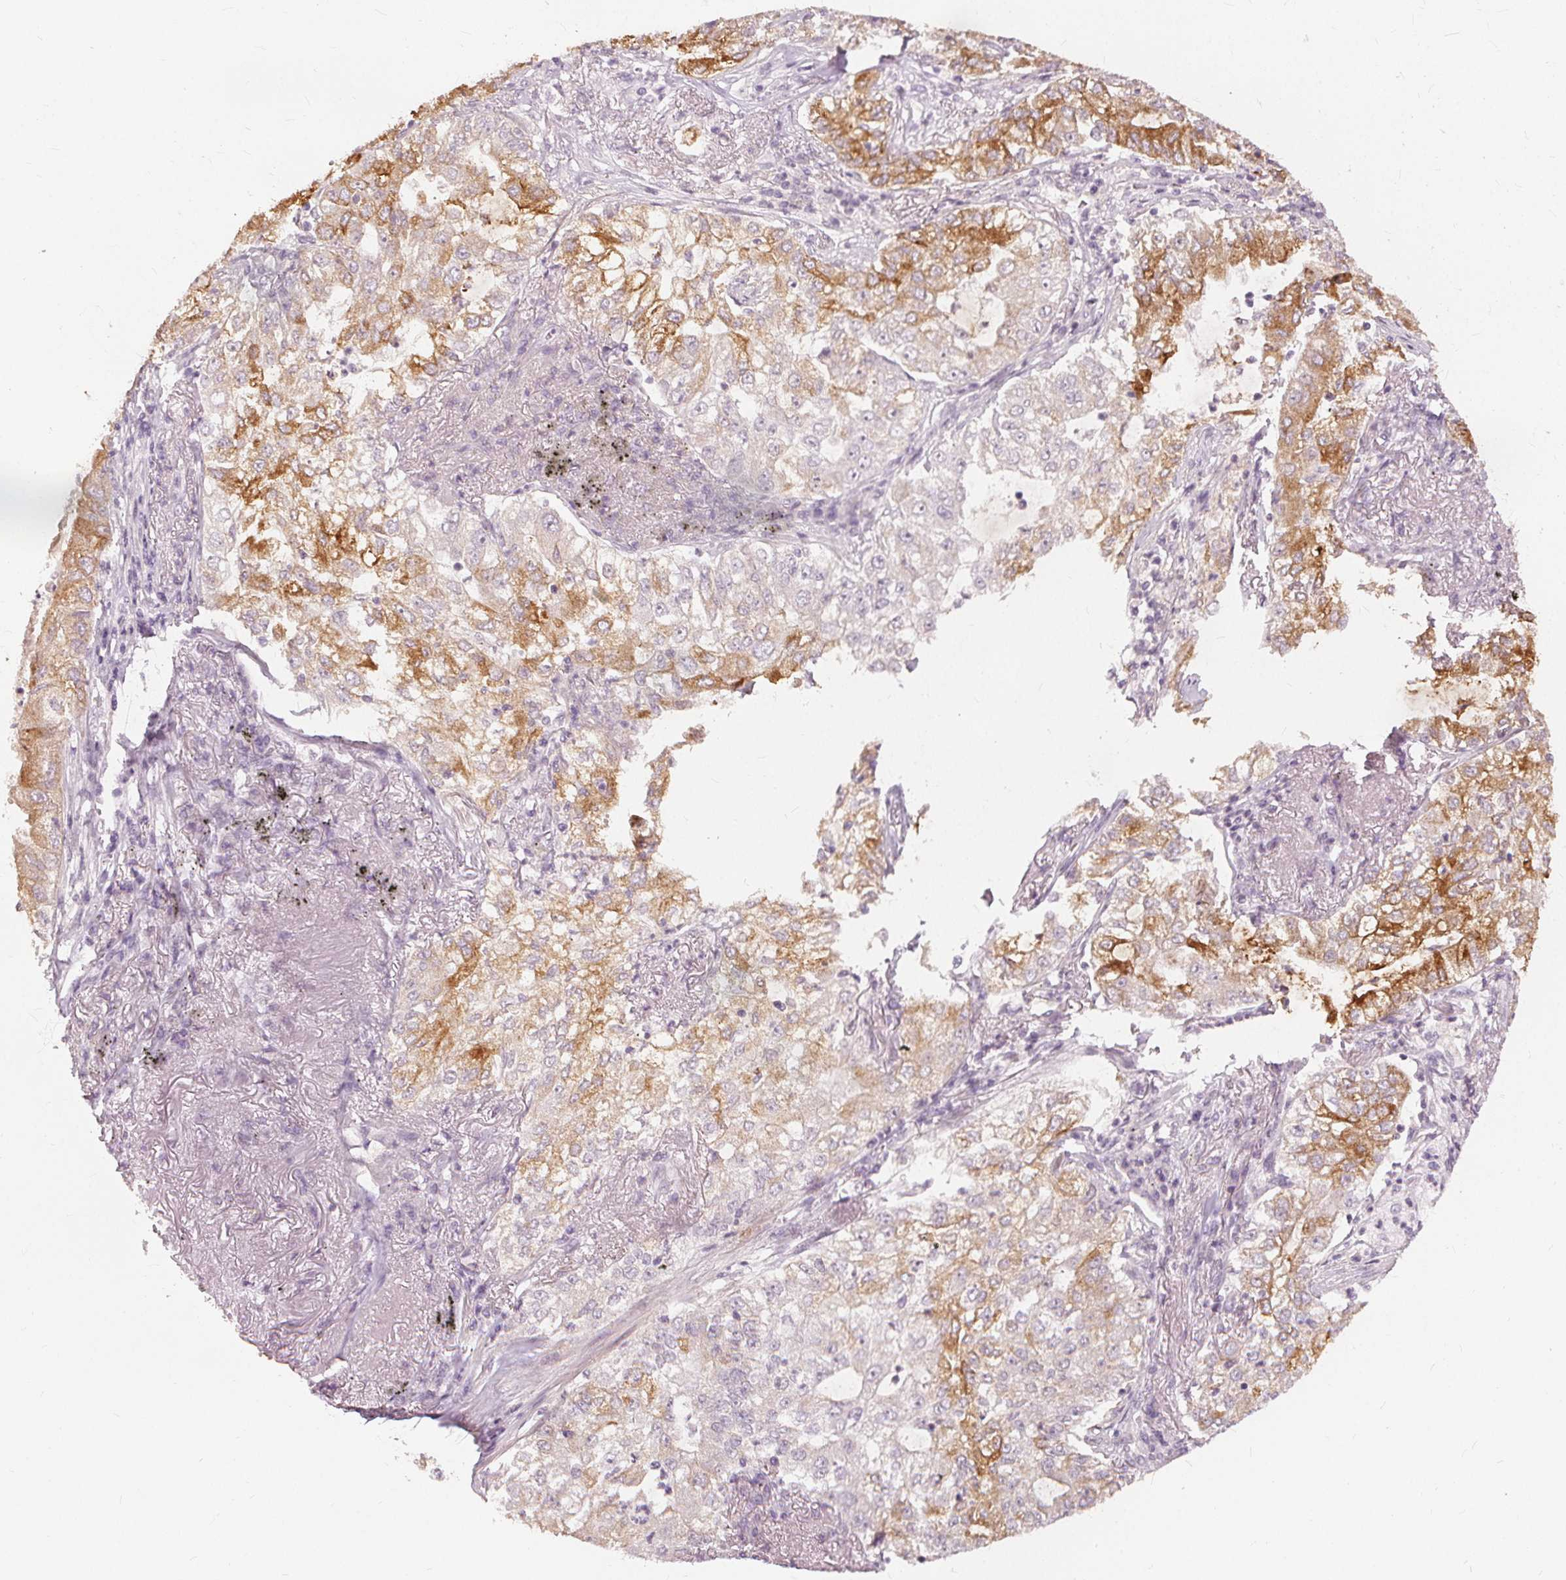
{"staining": {"intensity": "moderate", "quantity": "25%-75%", "location": "cytoplasmic/membranous"}, "tissue": "lung cancer", "cell_type": "Tumor cells", "image_type": "cancer", "snomed": [{"axis": "morphology", "description": "Adenocarcinoma, NOS"}, {"axis": "topography", "description": "Lung"}], "caption": "High-power microscopy captured an immunohistochemistry histopathology image of lung cancer (adenocarcinoma), revealing moderate cytoplasmic/membranous staining in about 25%-75% of tumor cells.", "gene": "SFTPD", "patient": {"sex": "female", "age": 73}}